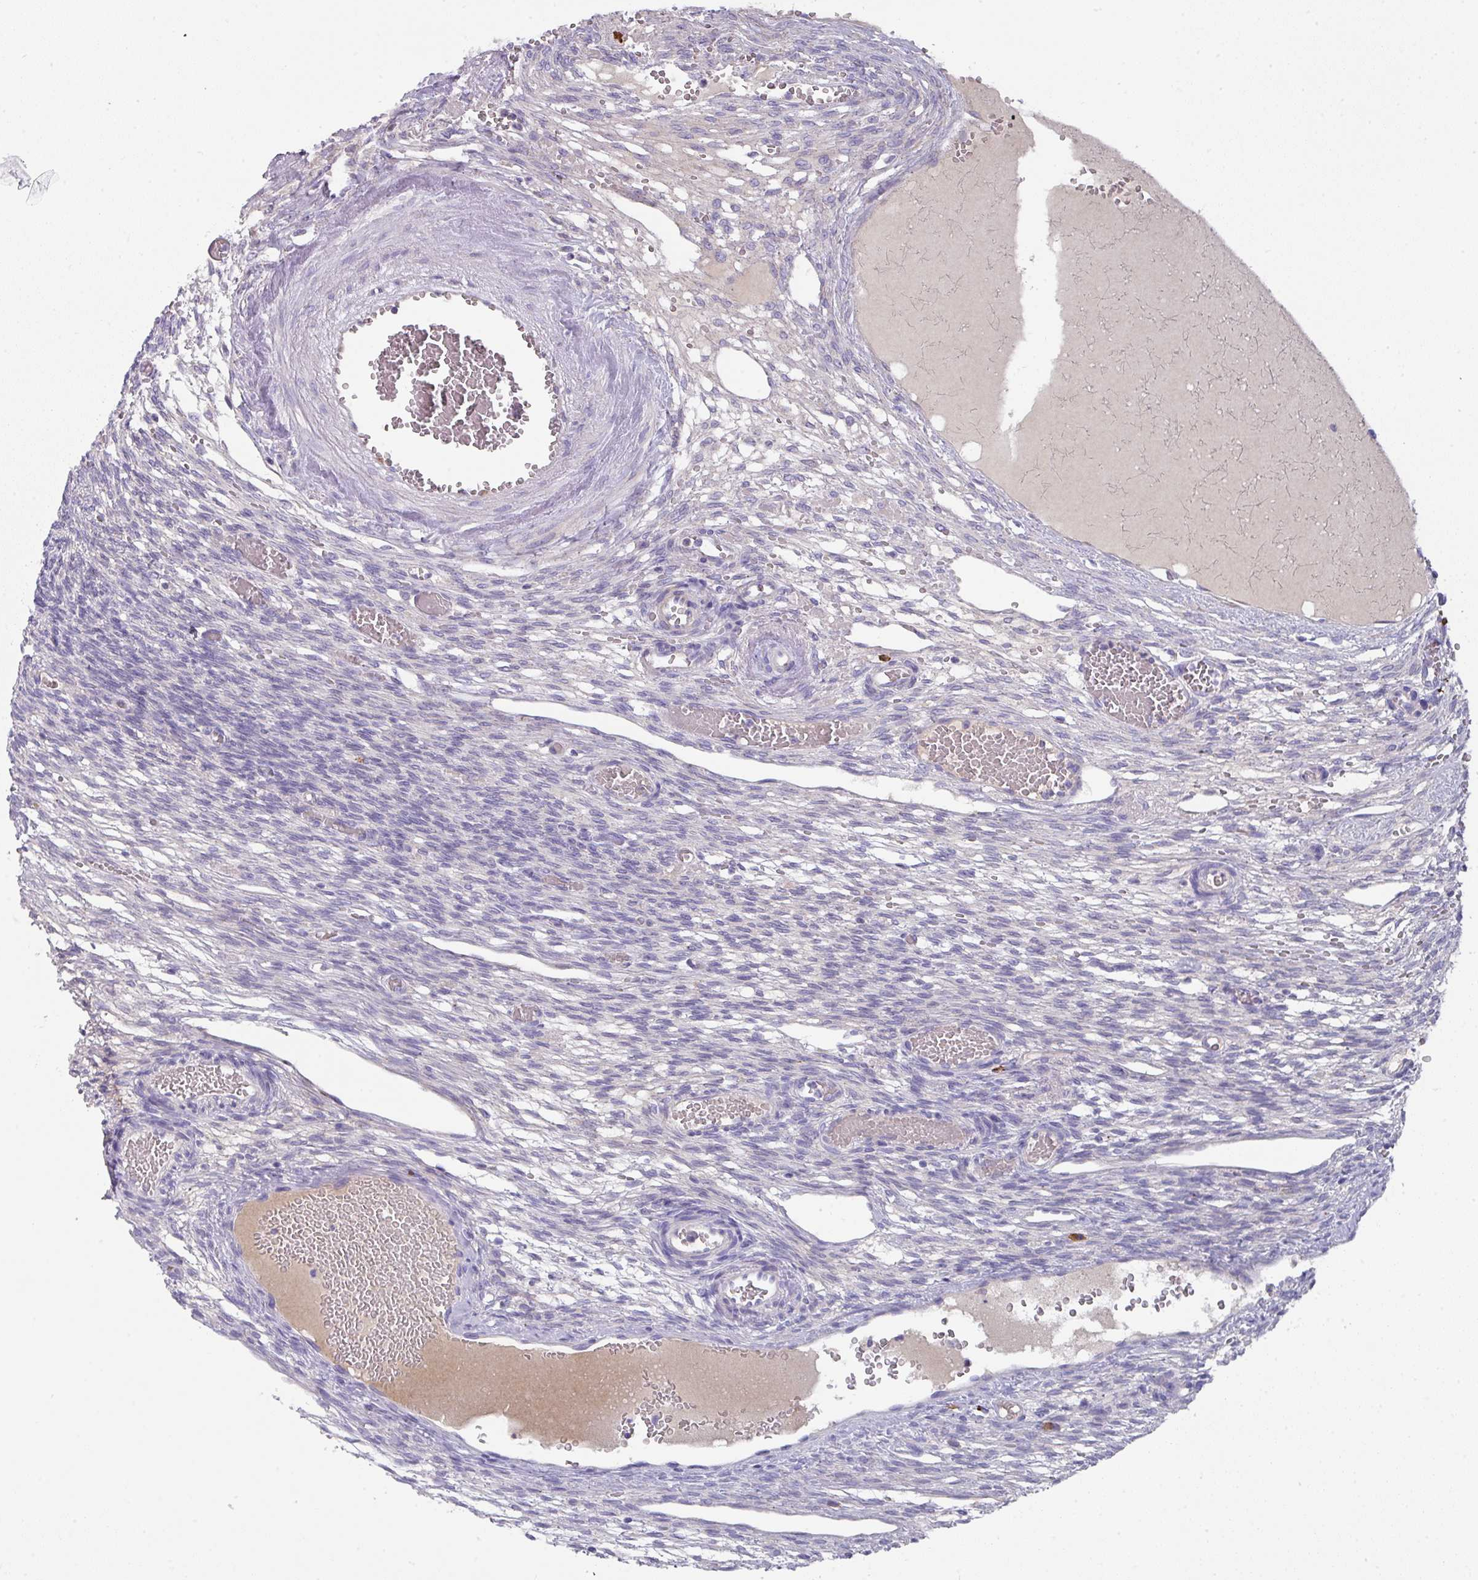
{"staining": {"intensity": "weak", "quantity": "25%-75%", "location": "cytoplasmic/membranous"}, "tissue": "ovary", "cell_type": "Follicle cells", "image_type": "normal", "snomed": [{"axis": "morphology", "description": "Normal tissue, NOS"}, {"axis": "topography", "description": "Ovary"}], "caption": "DAB (3,3'-diaminobenzidine) immunohistochemical staining of unremarkable ovary displays weak cytoplasmic/membranous protein staining in about 25%-75% of follicle cells.", "gene": "IL4R", "patient": {"sex": "female", "age": 67}}